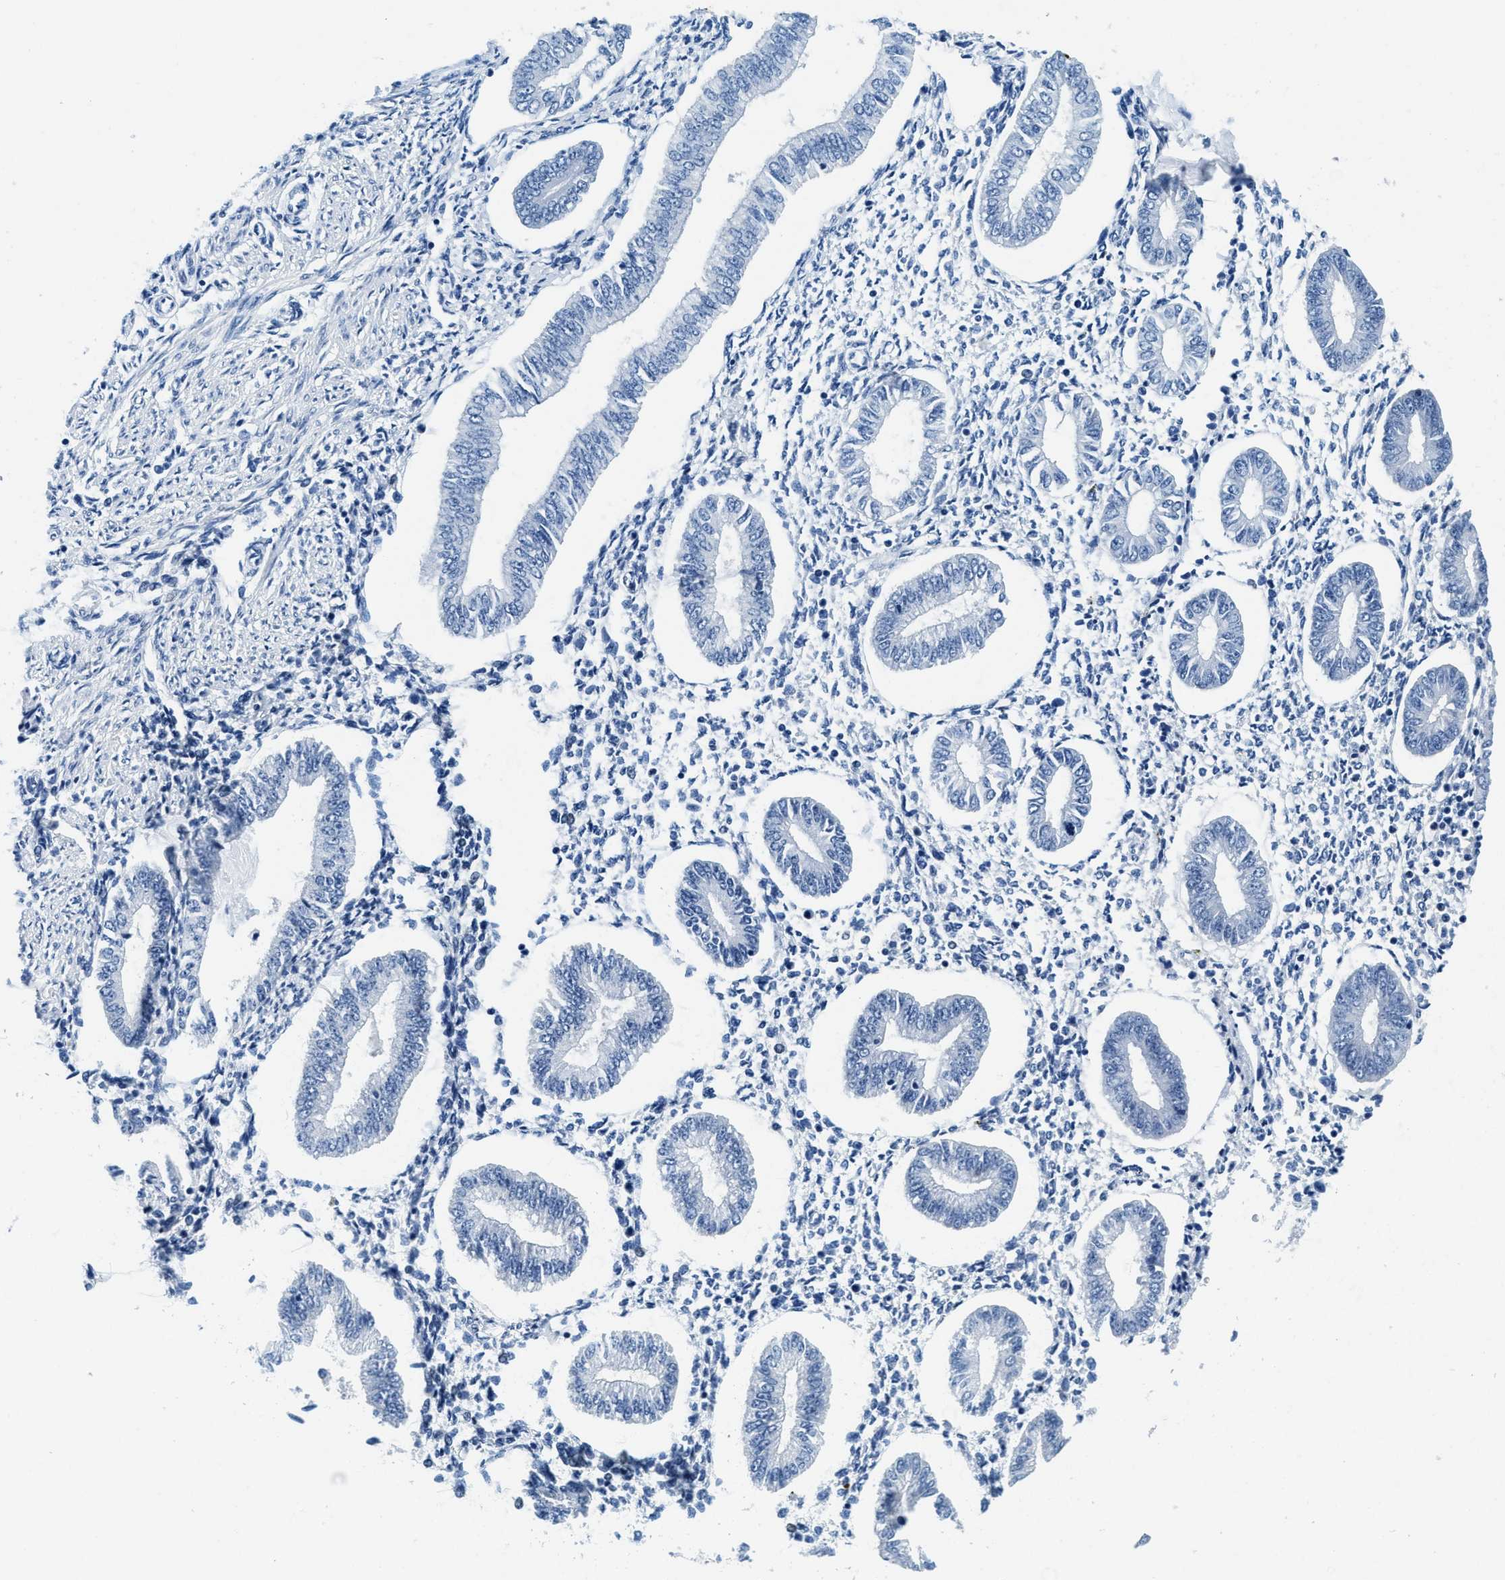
{"staining": {"intensity": "negative", "quantity": "none", "location": "none"}, "tissue": "endometrium", "cell_type": "Cells in endometrial stroma", "image_type": "normal", "snomed": [{"axis": "morphology", "description": "Normal tissue, NOS"}, {"axis": "topography", "description": "Endometrium"}], "caption": "The photomicrograph reveals no significant positivity in cells in endometrial stroma of endometrium. (Immunohistochemistry (ihc), brightfield microscopy, high magnification).", "gene": "GSTM3", "patient": {"sex": "female", "age": 50}}